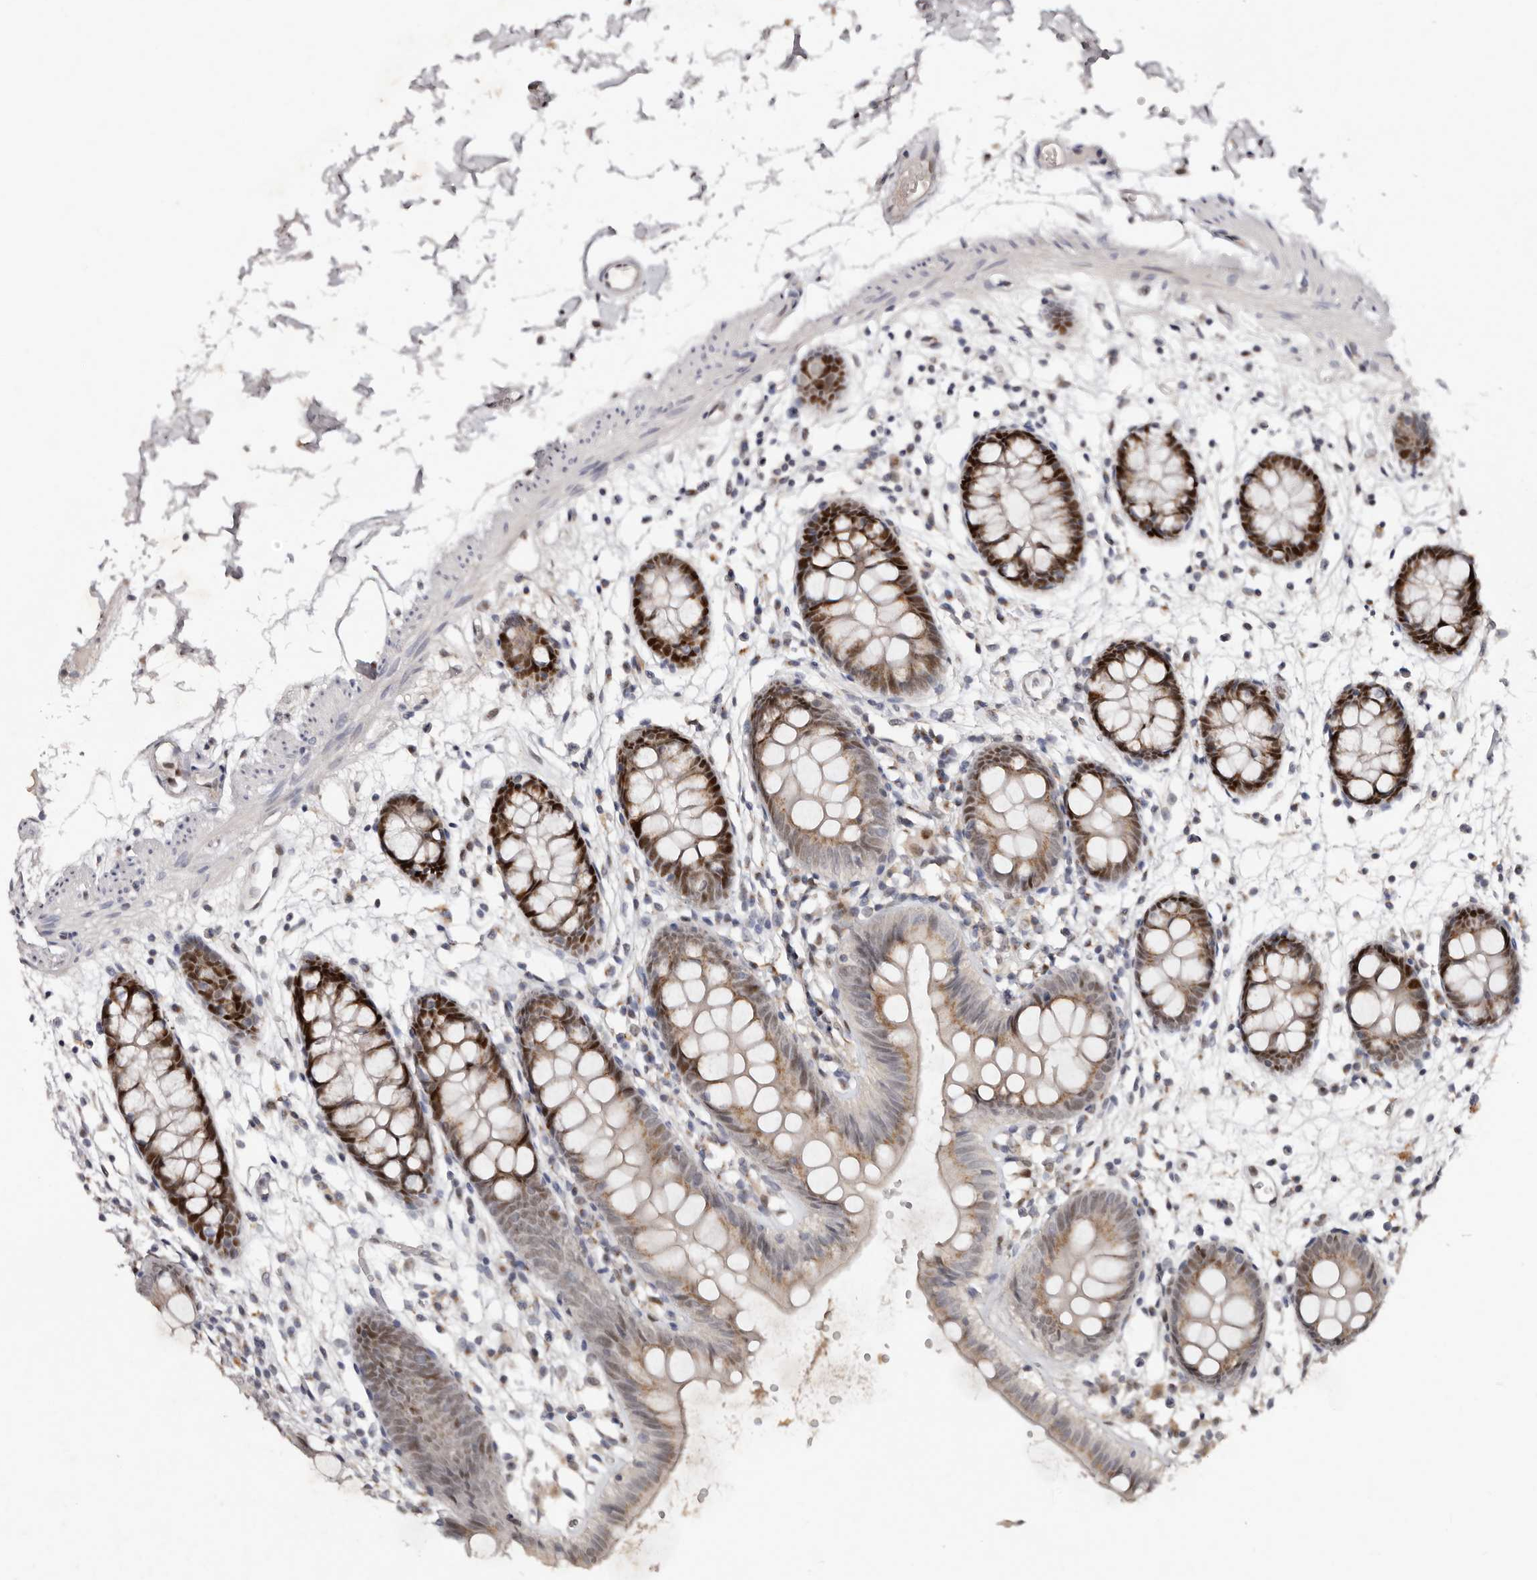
{"staining": {"intensity": "weak", "quantity": "25%-75%", "location": "cytoplasmic/membranous,nuclear"}, "tissue": "colon", "cell_type": "Endothelial cells", "image_type": "normal", "snomed": [{"axis": "morphology", "description": "Normal tissue, NOS"}, {"axis": "topography", "description": "Colon"}], "caption": "Immunohistochemistry (IHC) of normal human colon reveals low levels of weak cytoplasmic/membranous,nuclear expression in approximately 25%-75% of endothelial cells. (IHC, brightfield microscopy, high magnification).", "gene": "KLF7", "patient": {"sex": "male", "age": 56}}